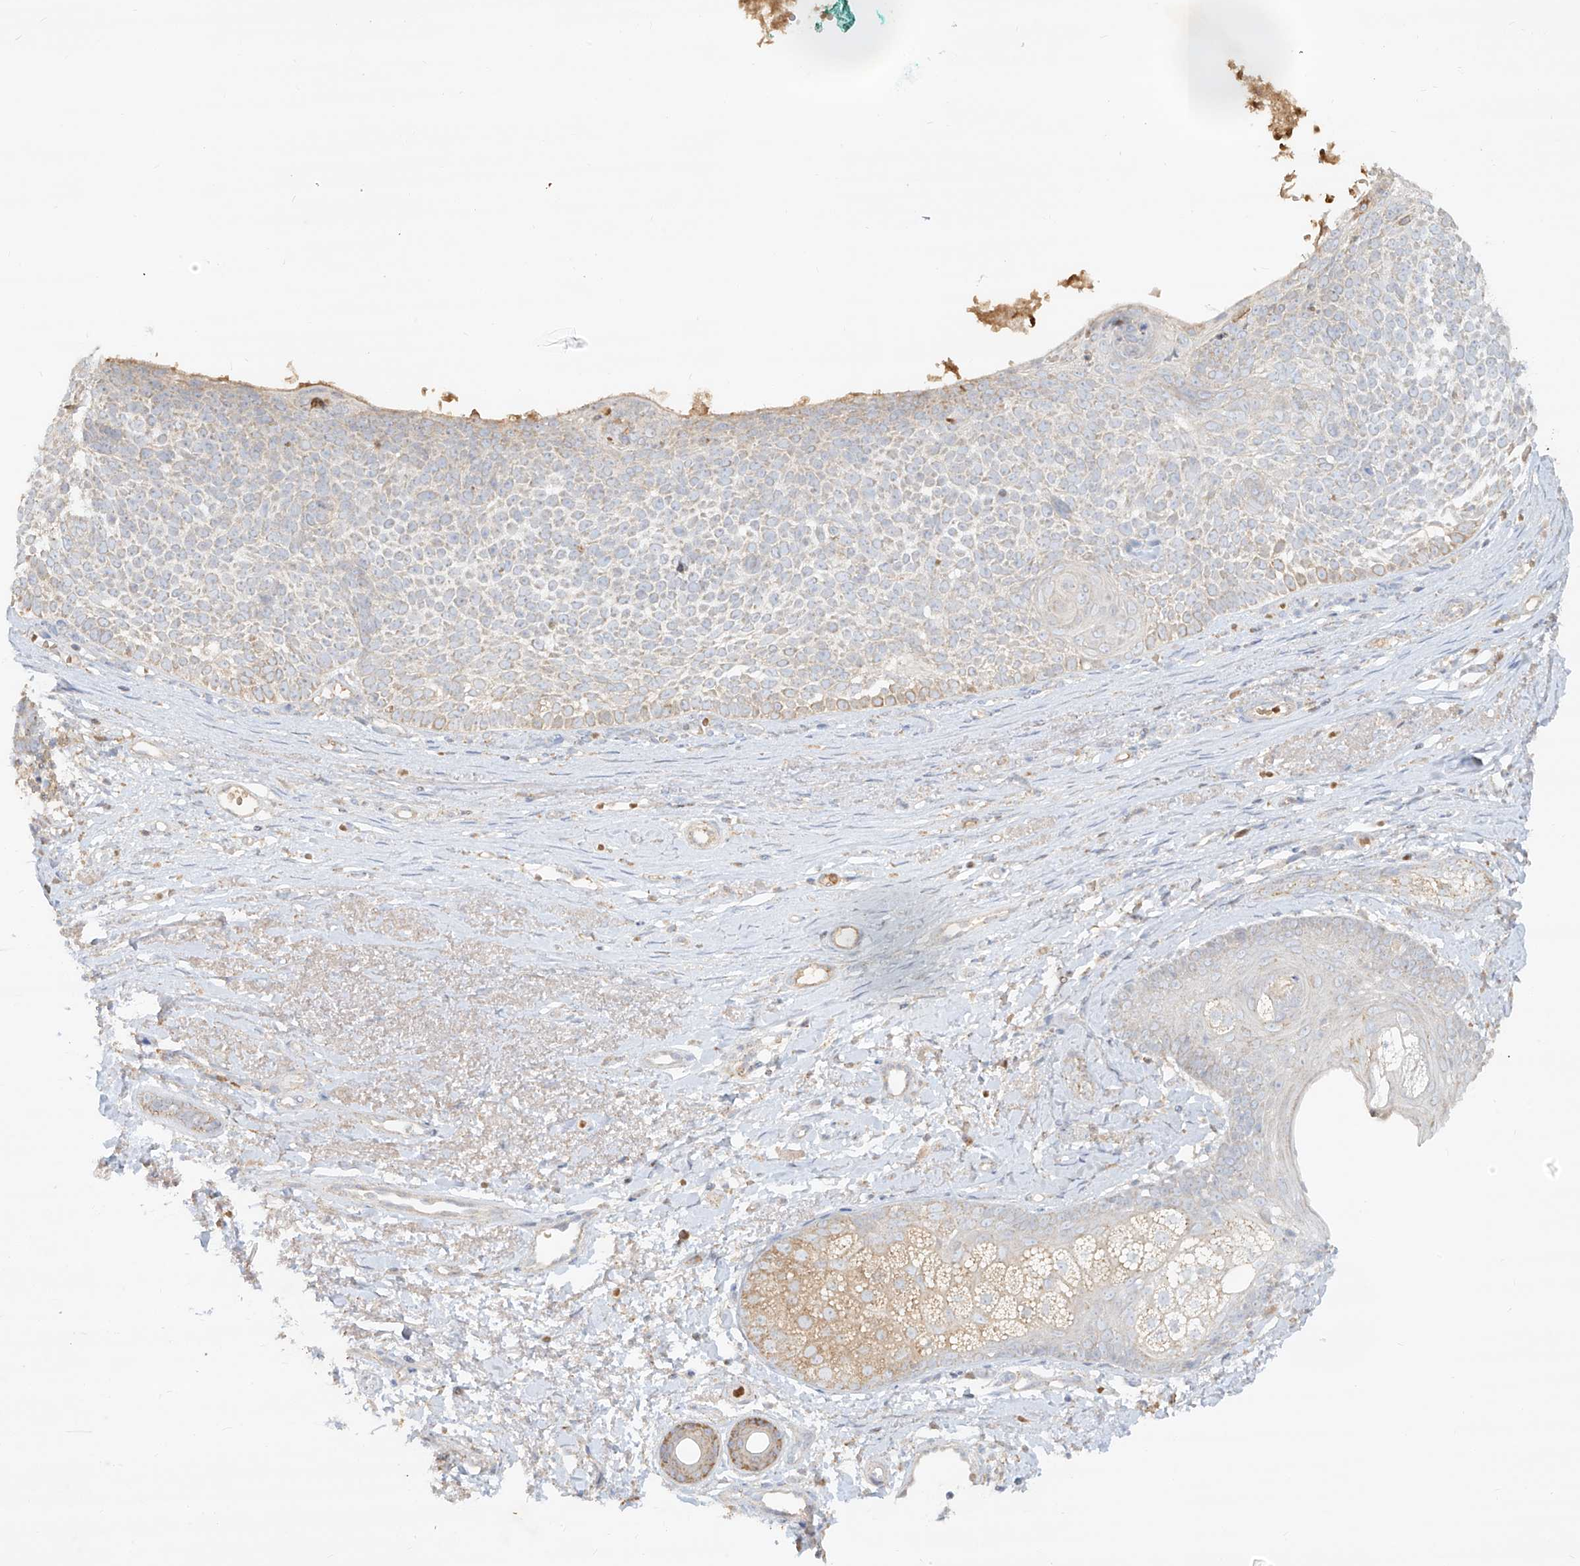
{"staining": {"intensity": "negative", "quantity": "none", "location": "none"}, "tissue": "skin cancer", "cell_type": "Tumor cells", "image_type": "cancer", "snomed": [{"axis": "morphology", "description": "Basal cell carcinoma"}, {"axis": "topography", "description": "Skin"}], "caption": "Tumor cells show no significant protein expression in basal cell carcinoma (skin). (Stains: DAB immunohistochemistry with hematoxylin counter stain, Microscopy: brightfield microscopy at high magnification).", "gene": "KPNA7", "patient": {"sex": "female", "age": 81}}